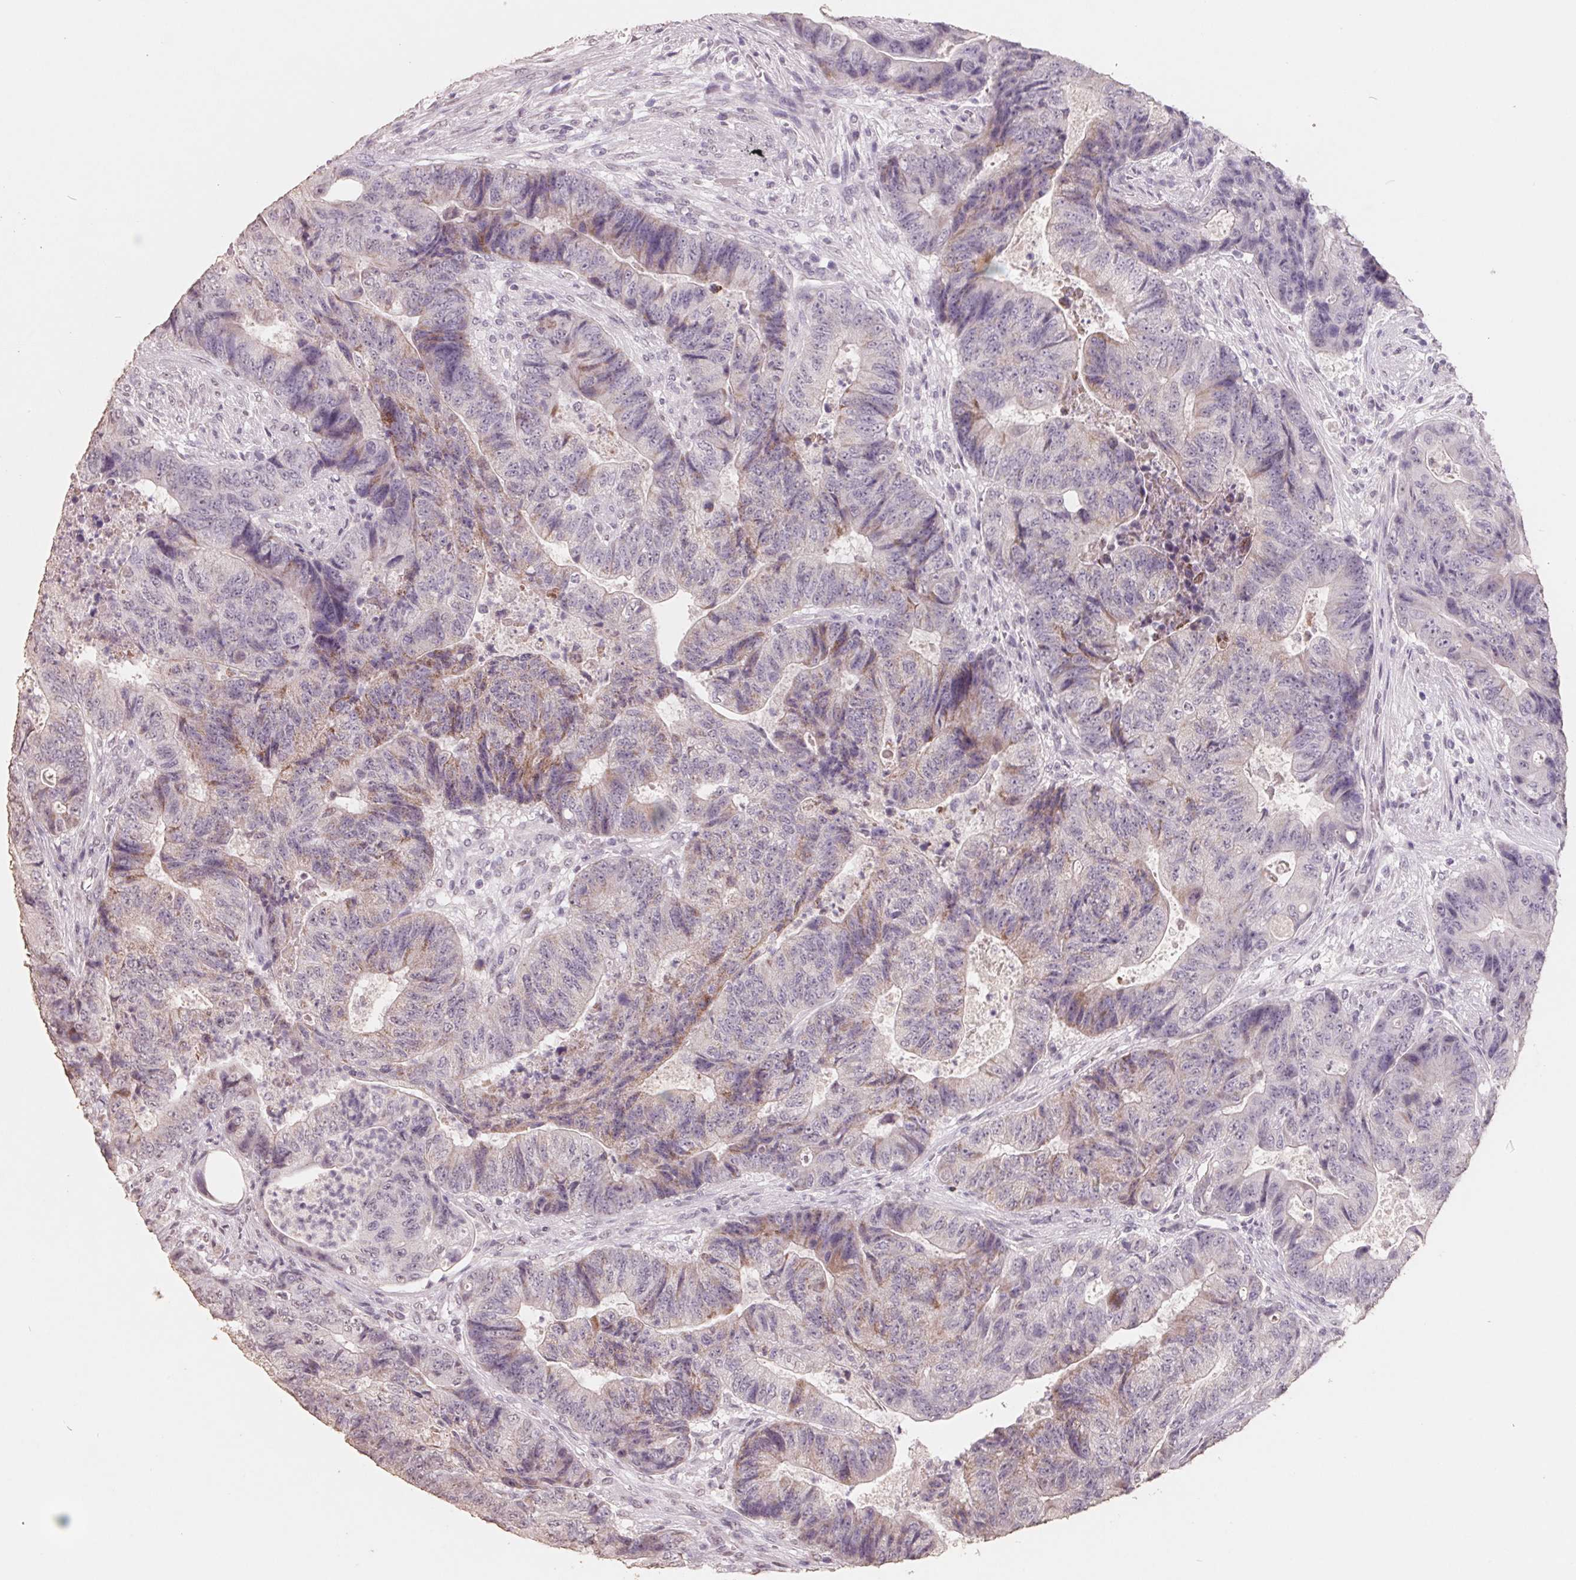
{"staining": {"intensity": "weak", "quantity": "<25%", "location": "cytoplasmic/membranous"}, "tissue": "colorectal cancer", "cell_type": "Tumor cells", "image_type": "cancer", "snomed": [{"axis": "morphology", "description": "Normal tissue, NOS"}, {"axis": "morphology", "description": "Adenocarcinoma, NOS"}, {"axis": "topography", "description": "Colon"}], "caption": "The photomicrograph exhibits no significant positivity in tumor cells of adenocarcinoma (colorectal).", "gene": "FTCD", "patient": {"sex": "female", "age": 48}}